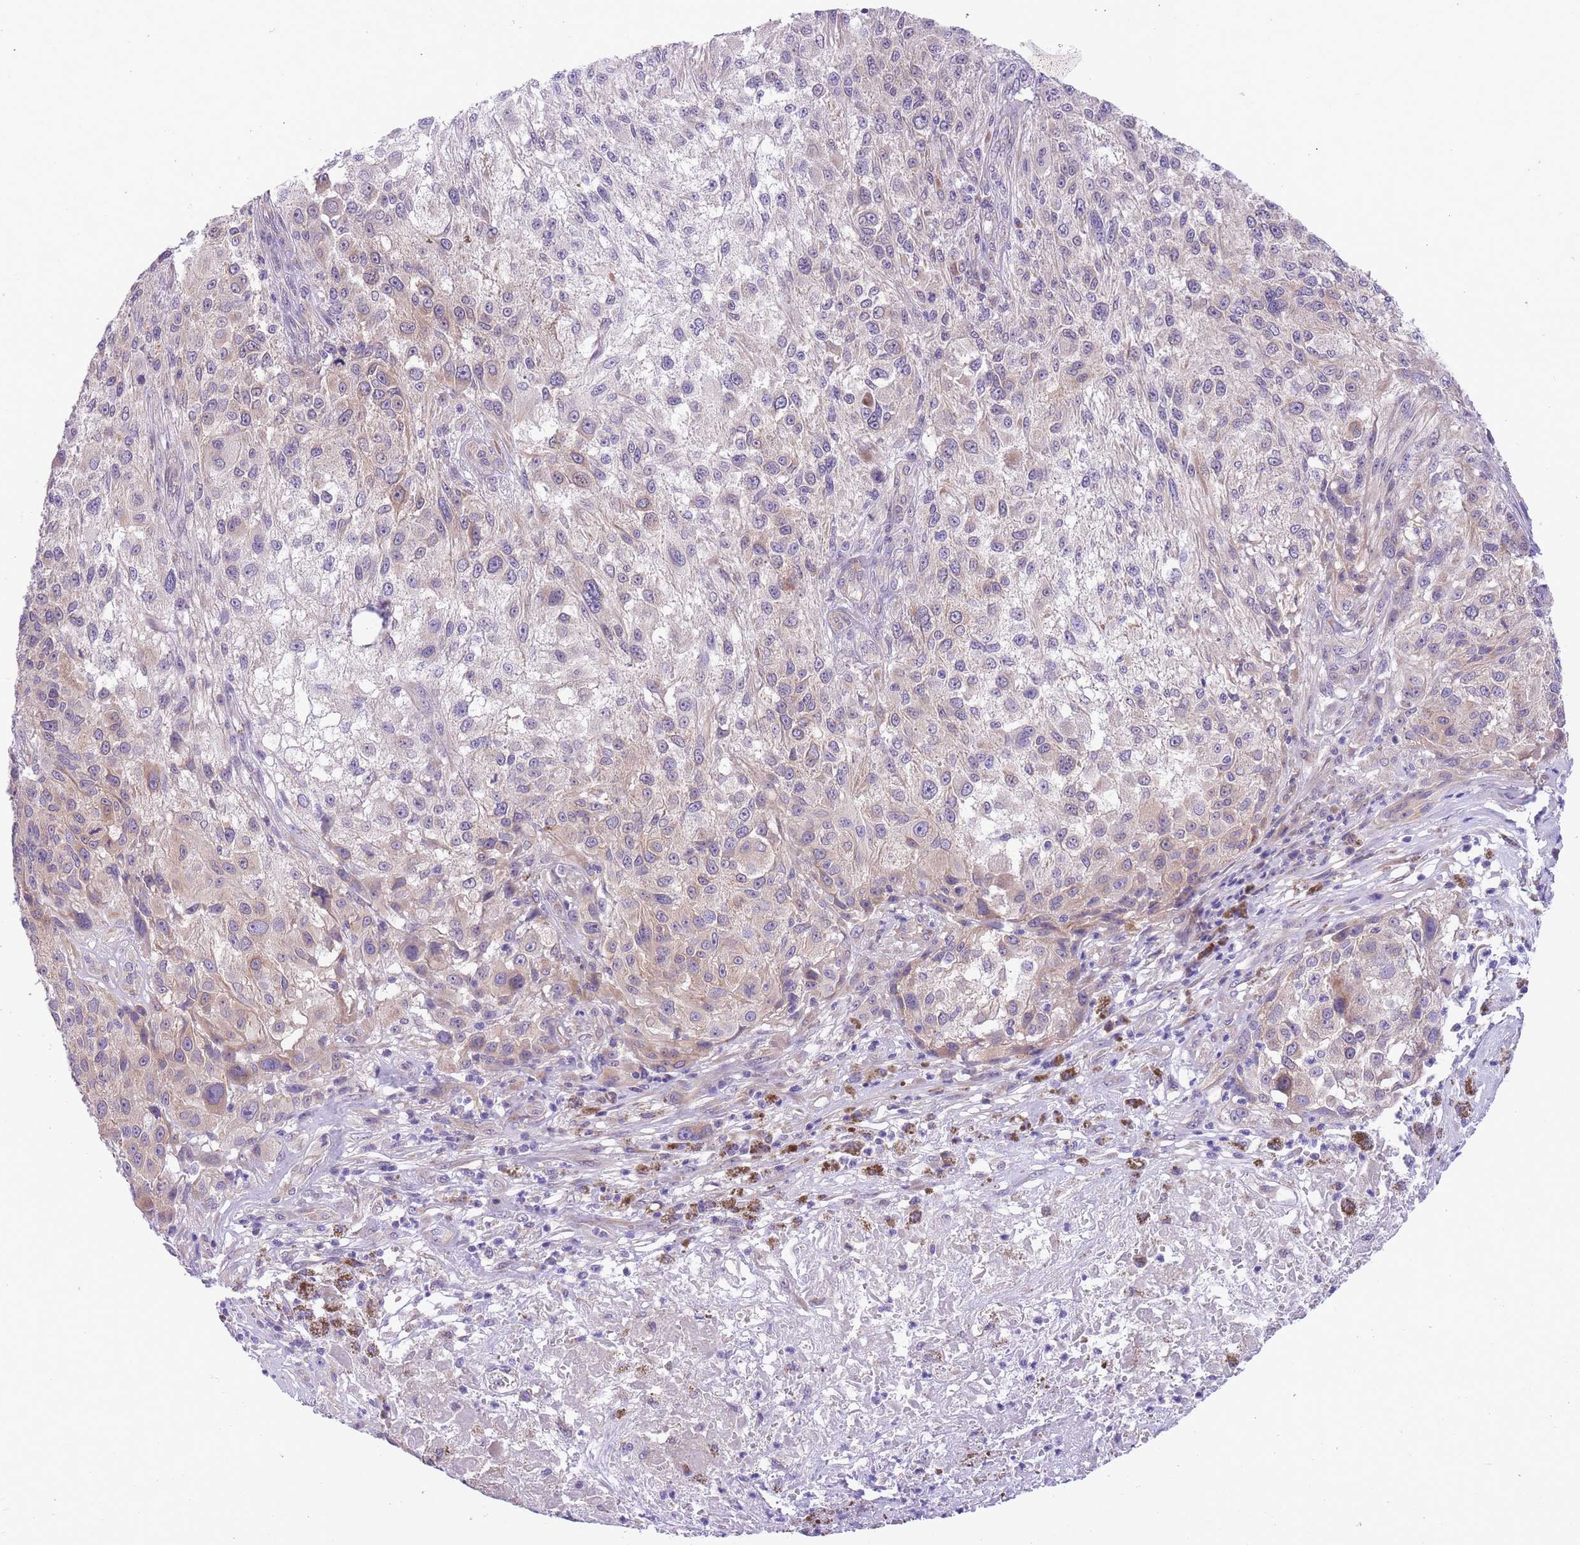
{"staining": {"intensity": "weak", "quantity": "25%-75%", "location": "cytoplasmic/membranous"}, "tissue": "melanoma", "cell_type": "Tumor cells", "image_type": "cancer", "snomed": [{"axis": "morphology", "description": "Normal morphology"}, {"axis": "morphology", "description": "Malignant melanoma, NOS"}, {"axis": "topography", "description": "Skin"}], "caption": "Human melanoma stained with a brown dye displays weak cytoplasmic/membranous positive positivity in about 25%-75% of tumor cells.", "gene": "WWOX", "patient": {"sex": "female", "age": 72}}